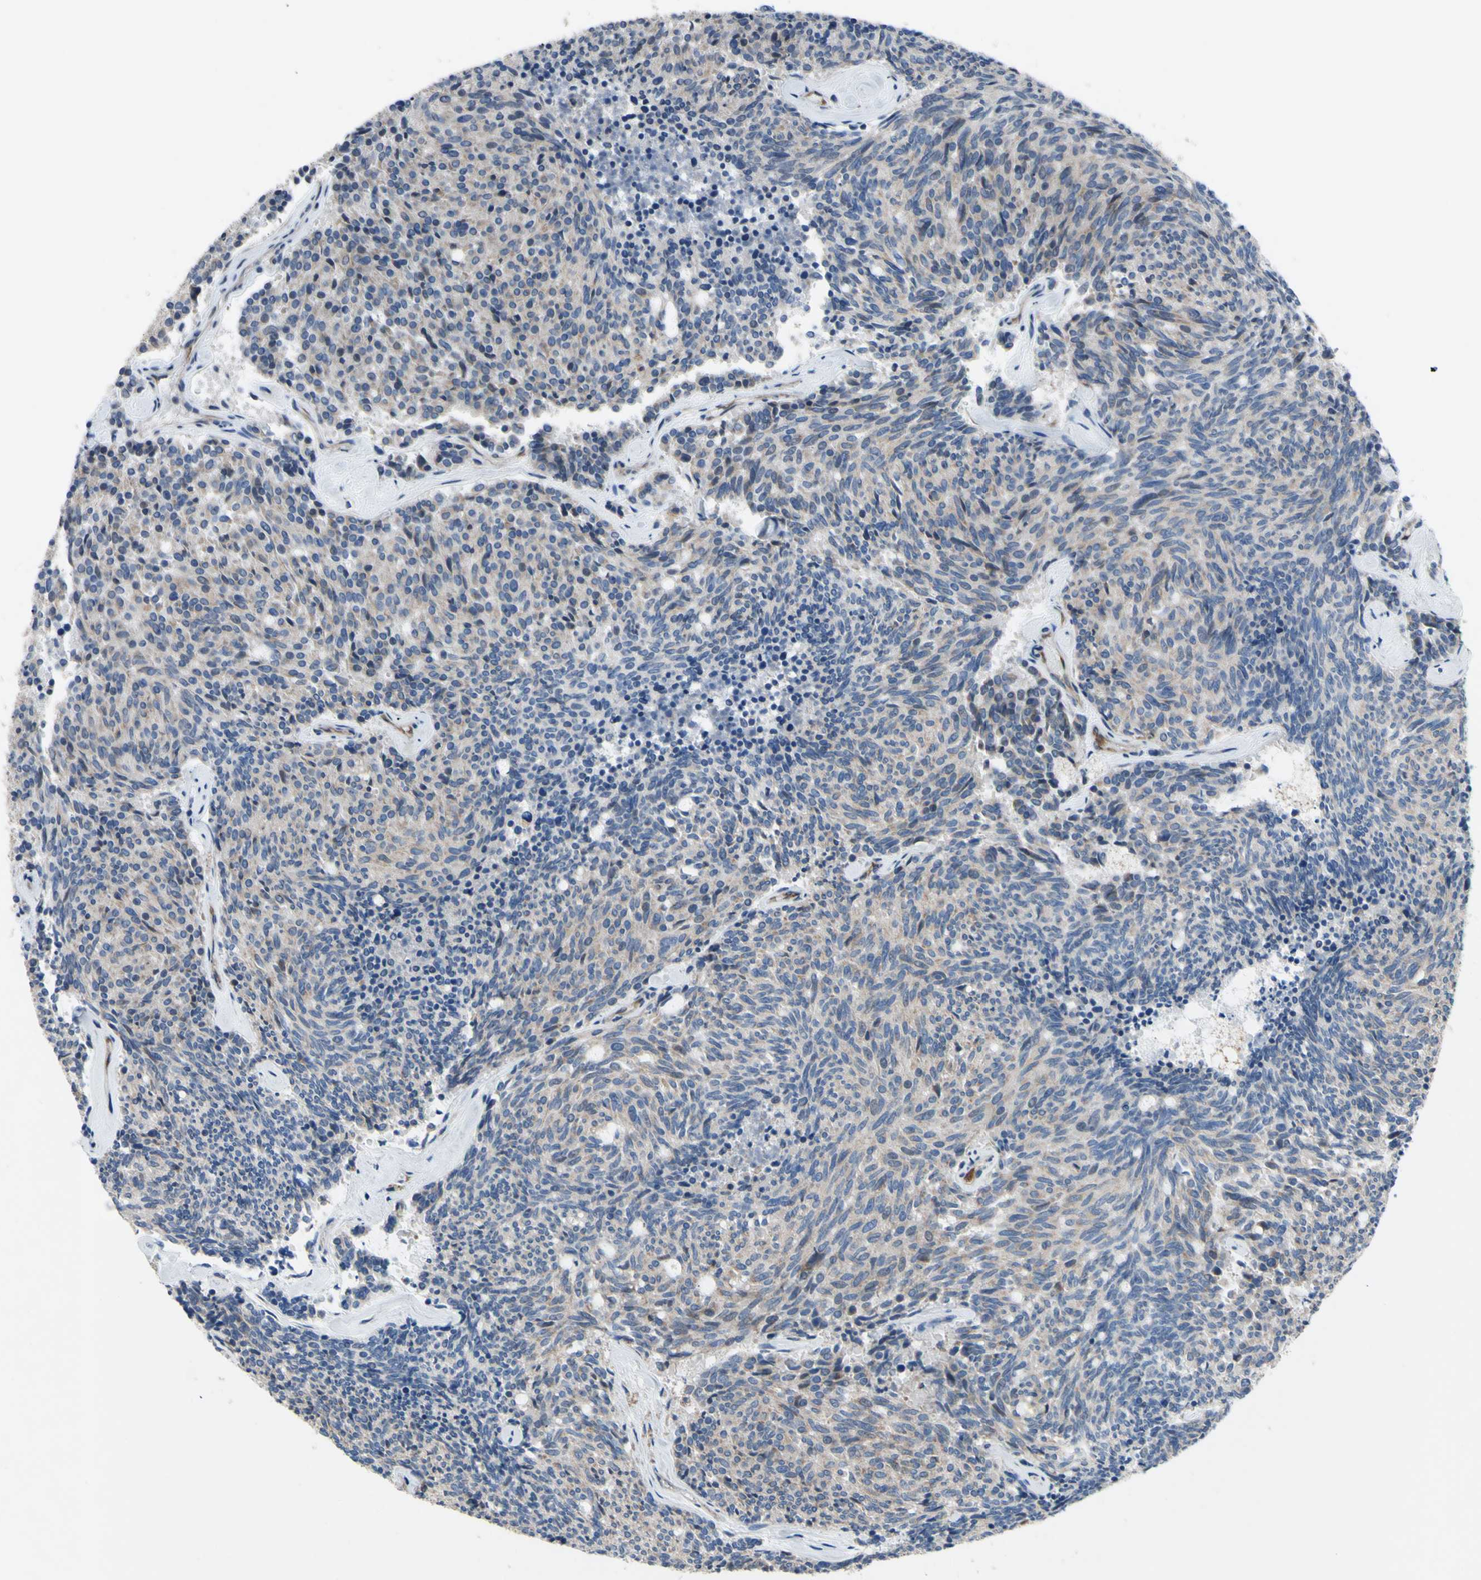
{"staining": {"intensity": "weak", "quantity": ">75%", "location": "cytoplasmic/membranous"}, "tissue": "carcinoid", "cell_type": "Tumor cells", "image_type": "cancer", "snomed": [{"axis": "morphology", "description": "Carcinoid, malignant, NOS"}, {"axis": "topography", "description": "Pancreas"}], "caption": "Immunohistochemistry image of neoplastic tissue: malignant carcinoid stained using immunohistochemistry (IHC) exhibits low levels of weak protein expression localized specifically in the cytoplasmic/membranous of tumor cells, appearing as a cytoplasmic/membranous brown color.", "gene": "GRAMD2B", "patient": {"sex": "female", "age": 54}}